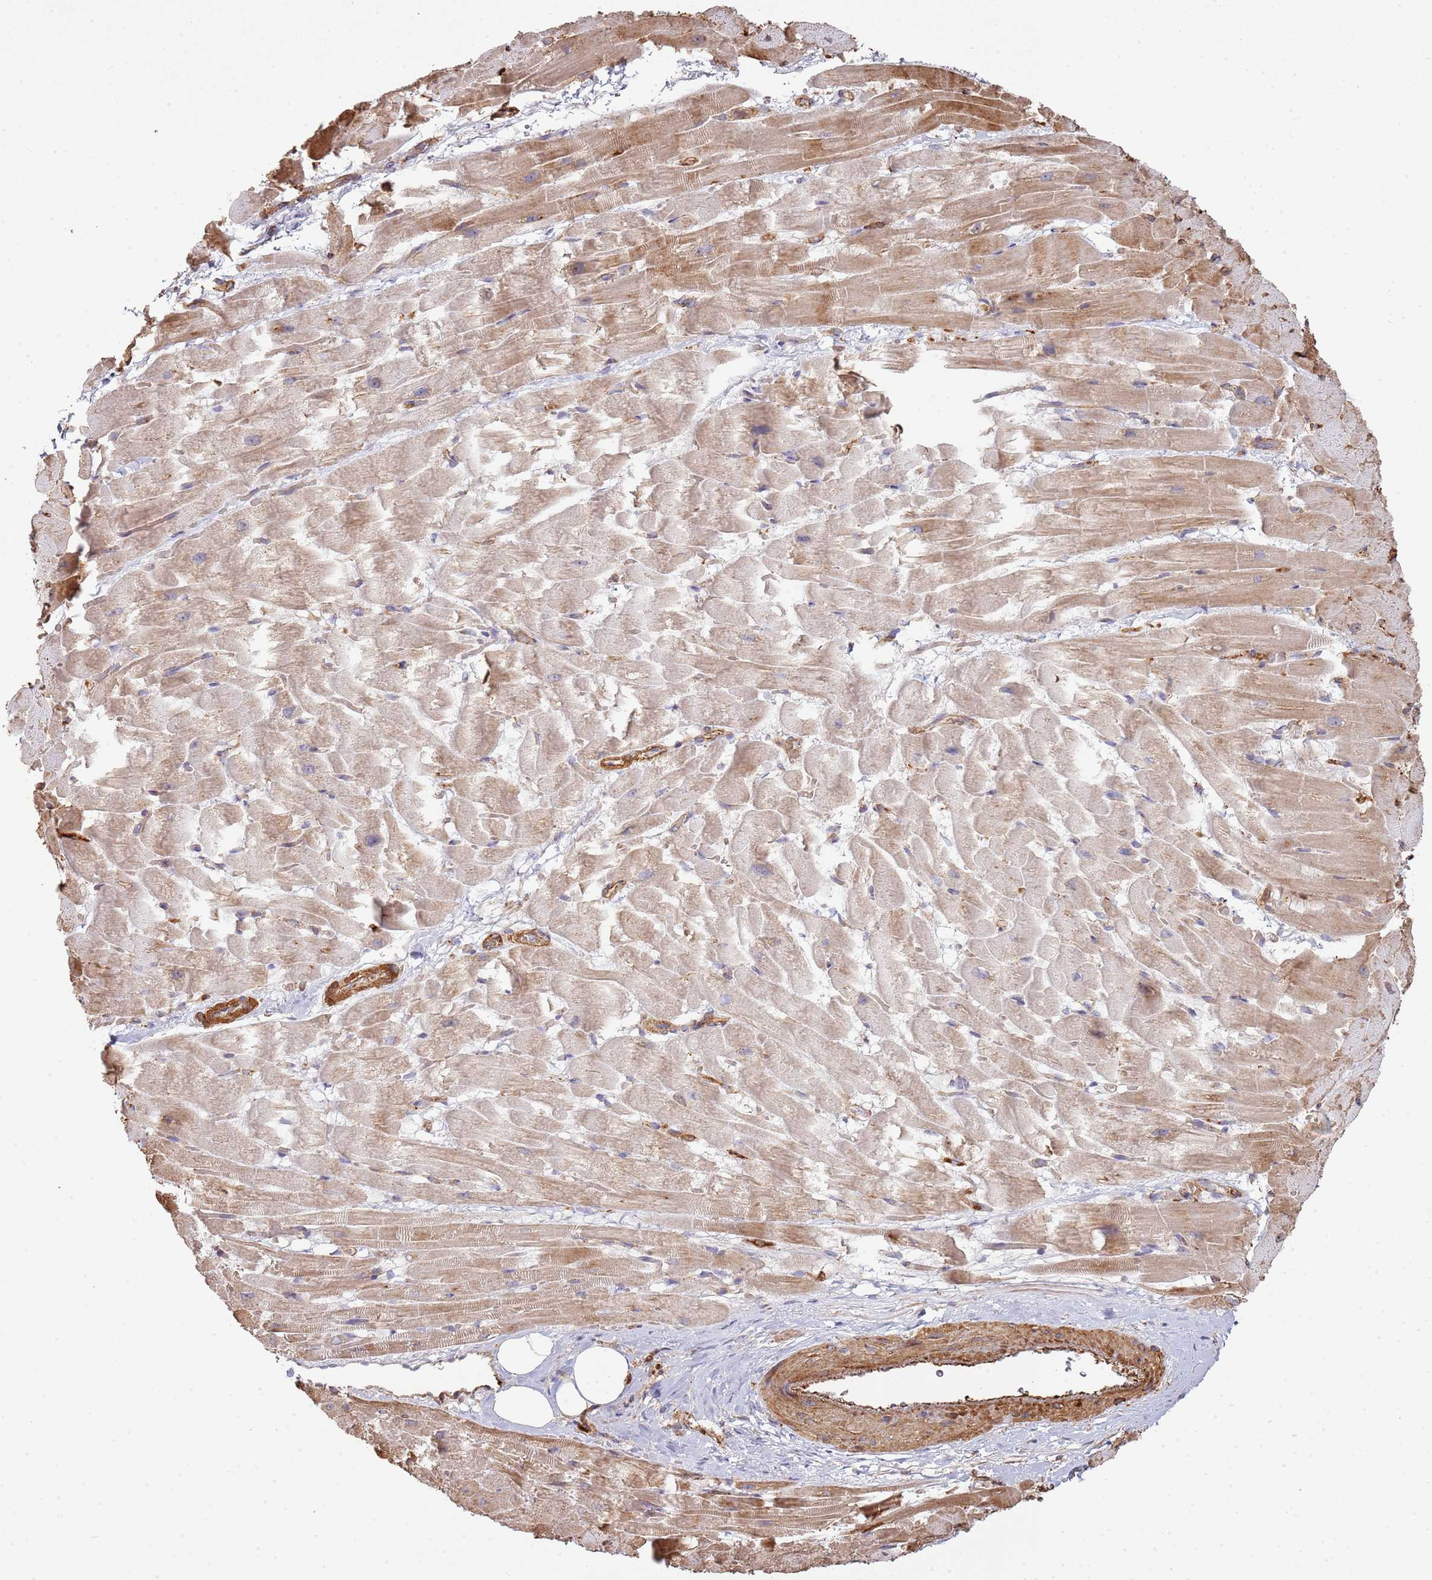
{"staining": {"intensity": "moderate", "quantity": ">75%", "location": "cytoplasmic/membranous"}, "tissue": "heart muscle", "cell_type": "Cardiomyocytes", "image_type": "normal", "snomed": [{"axis": "morphology", "description": "Normal tissue, NOS"}, {"axis": "topography", "description": "Heart"}], "caption": "Heart muscle stained with a brown dye displays moderate cytoplasmic/membranous positive staining in about >75% of cardiomyocytes.", "gene": "NDUFAF4", "patient": {"sex": "male", "age": 37}}